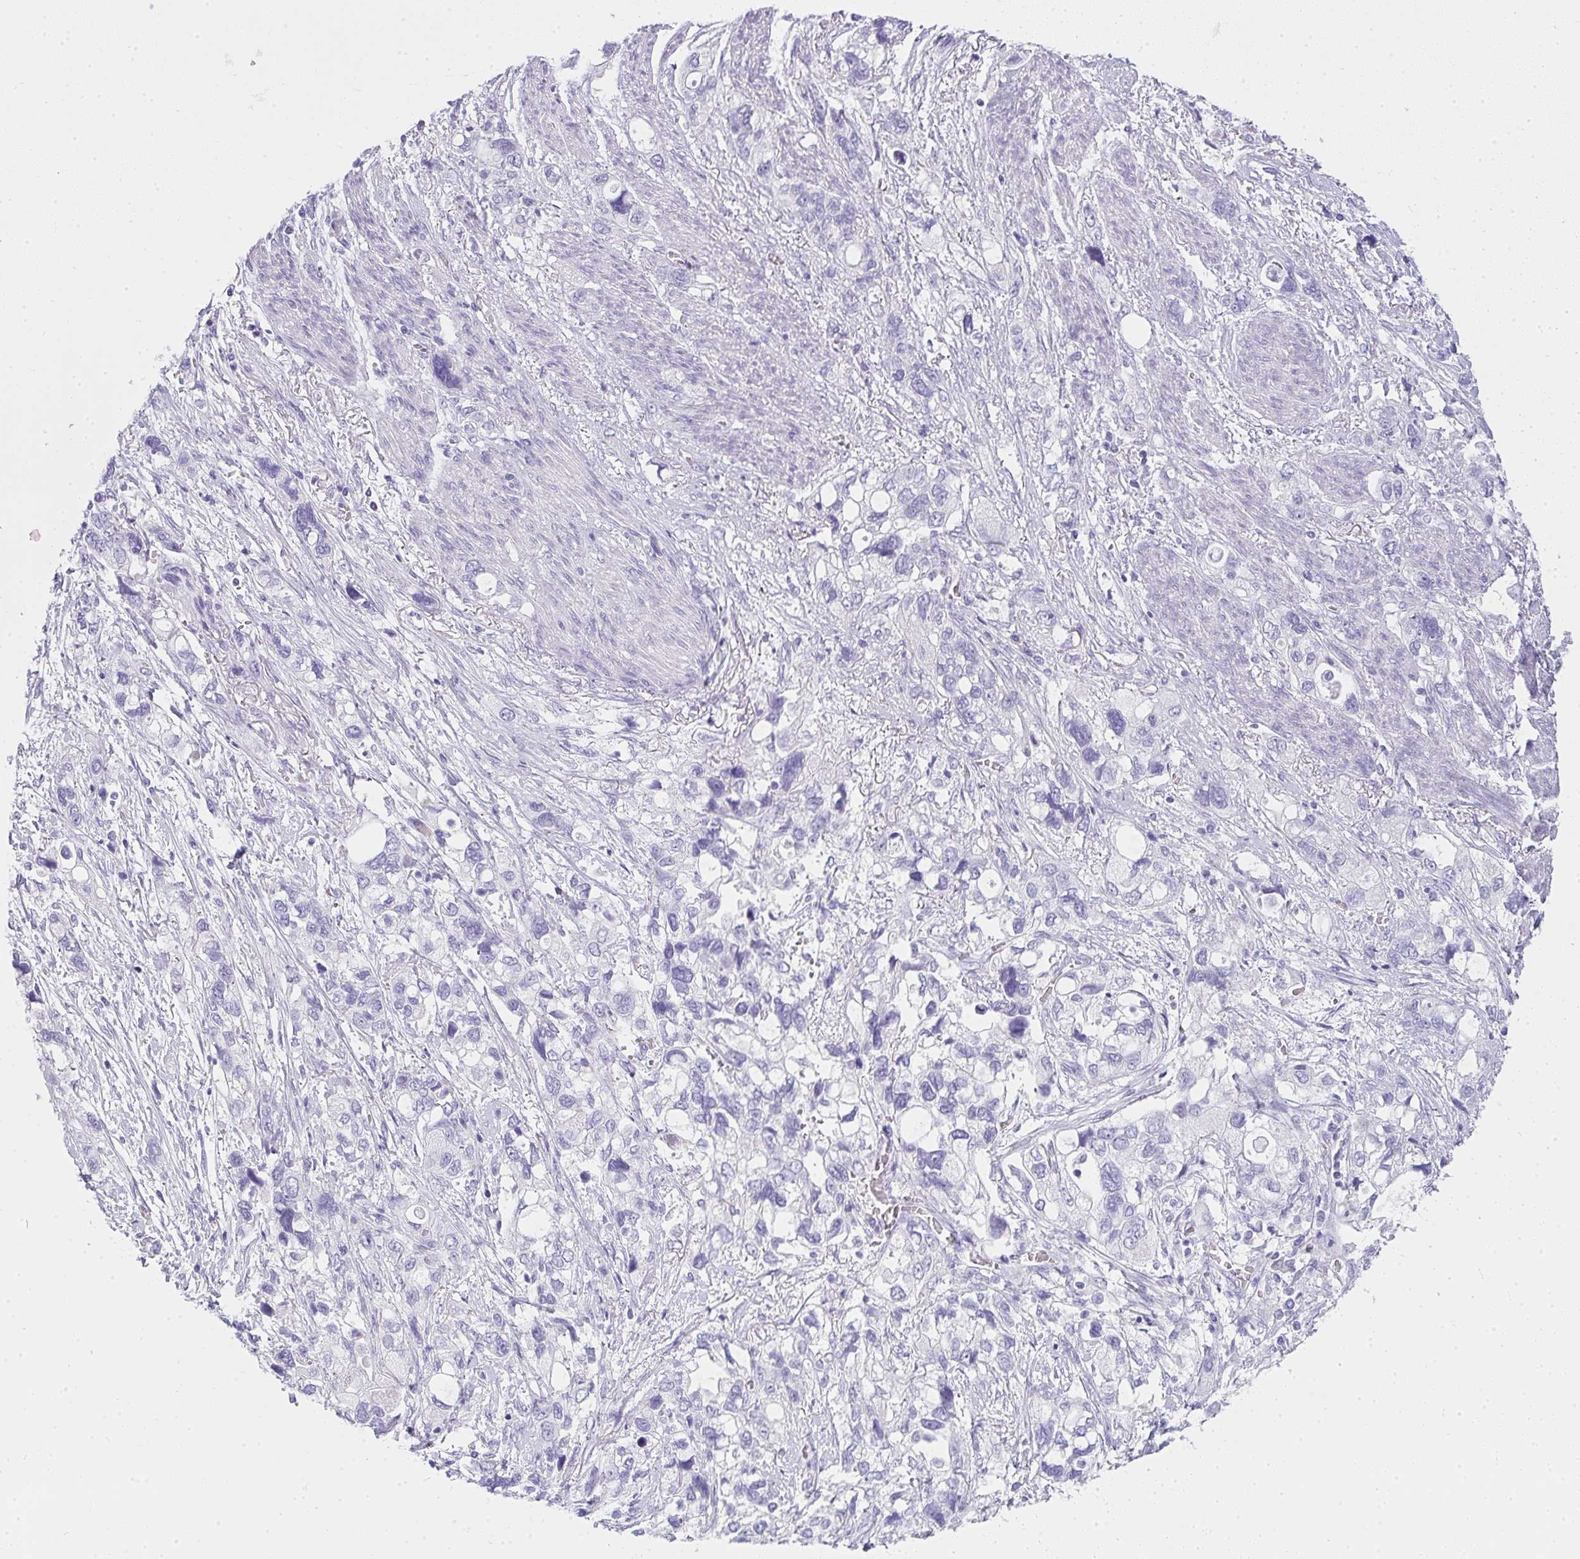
{"staining": {"intensity": "negative", "quantity": "none", "location": "none"}, "tissue": "stomach cancer", "cell_type": "Tumor cells", "image_type": "cancer", "snomed": [{"axis": "morphology", "description": "Adenocarcinoma, NOS"}, {"axis": "topography", "description": "Stomach, upper"}], "caption": "Photomicrograph shows no protein expression in tumor cells of stomach adenocarcinoma tissue. (DAB (3,3'-diaminobenzidine) immunohistochemistry, high magnification).", "gene": "ZNF182", "patient": {"sex": "female", "age": 81}}